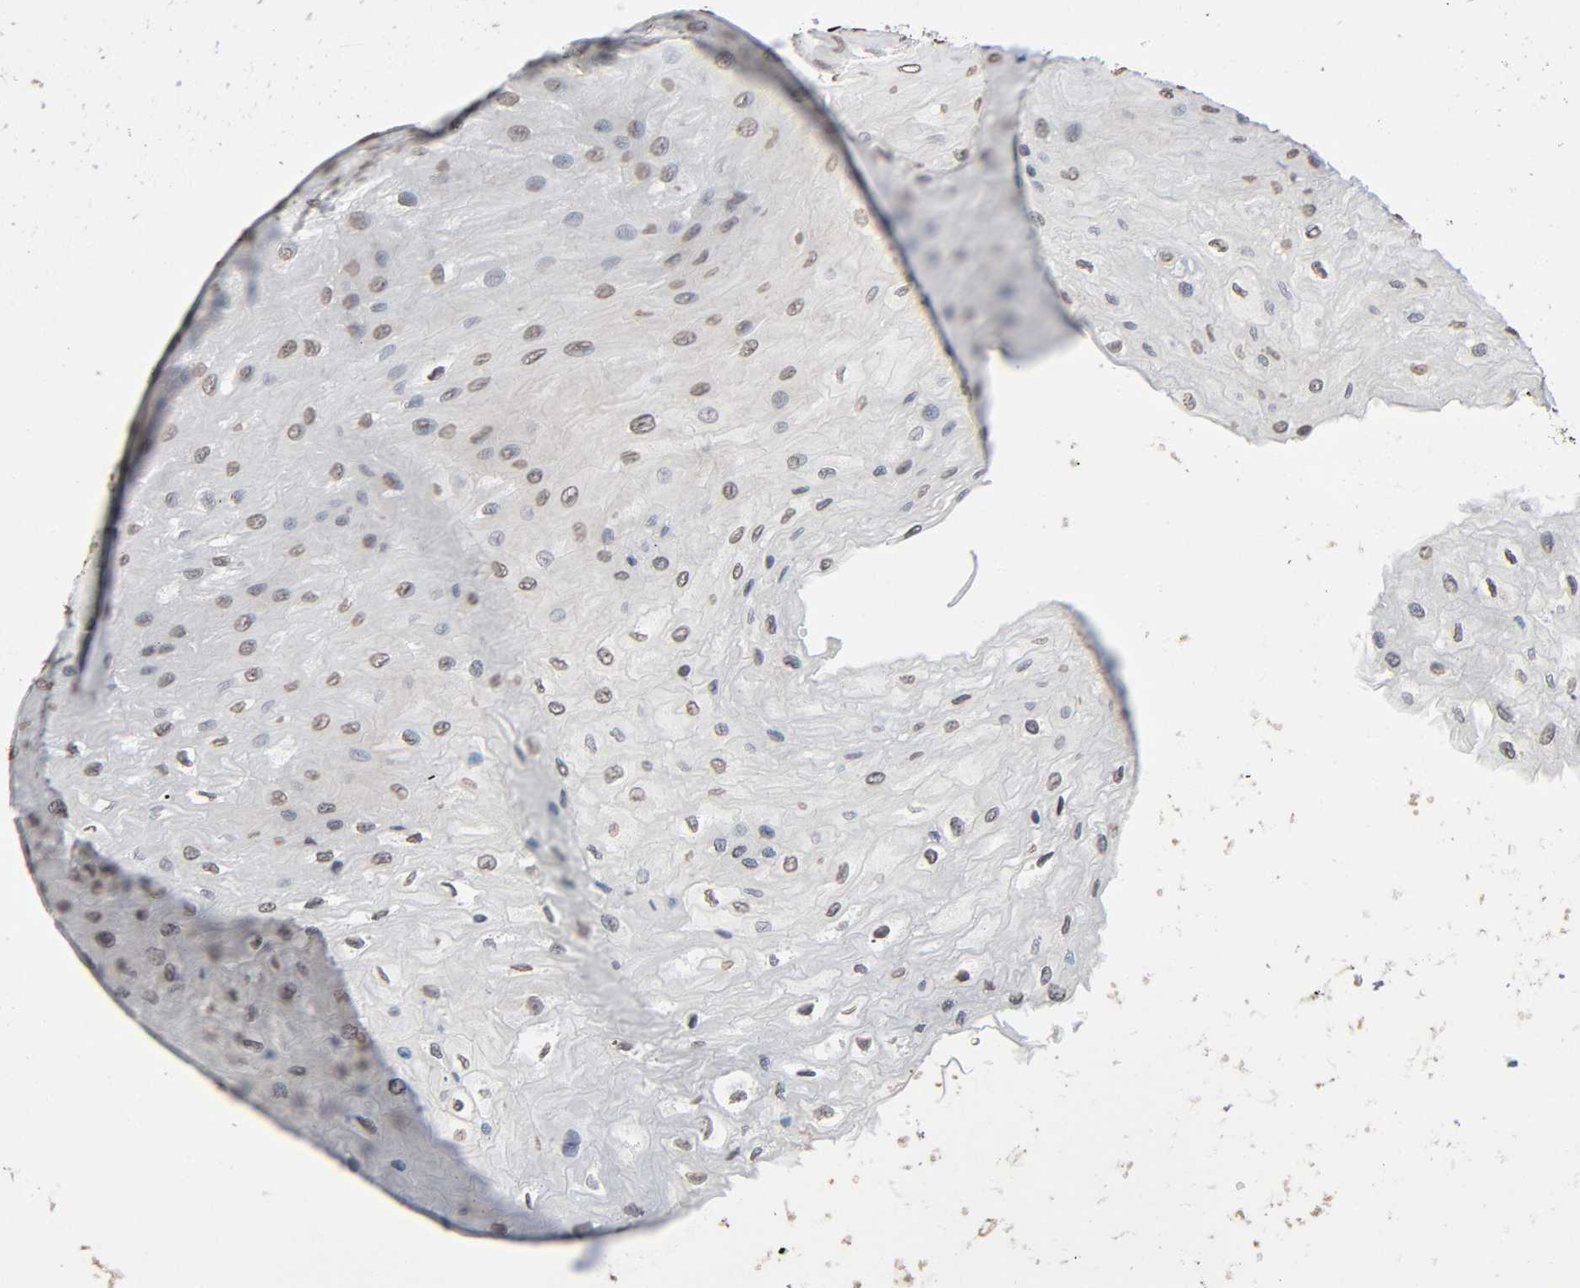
{"staining": {"intensity": "negative", "quantity": "none", "location": "none"}, "tissue": "esophagus", "cell_type": "Squamous epithelial cells", "image_type": "normal", "snomed": [{"axis": "morphology", "description": "Normal tissue, NOS"}, {"axis": "topography", "description": "Esophagus"}], "caption": "DAB (3,3'-diaminobenzidine) immunohistochemical staining of unremarkable esophagus exhibits no significant positivity in squamous epithelial cells.", "gene": "STK4", "patient": {"sex": "female", "age": 72}}